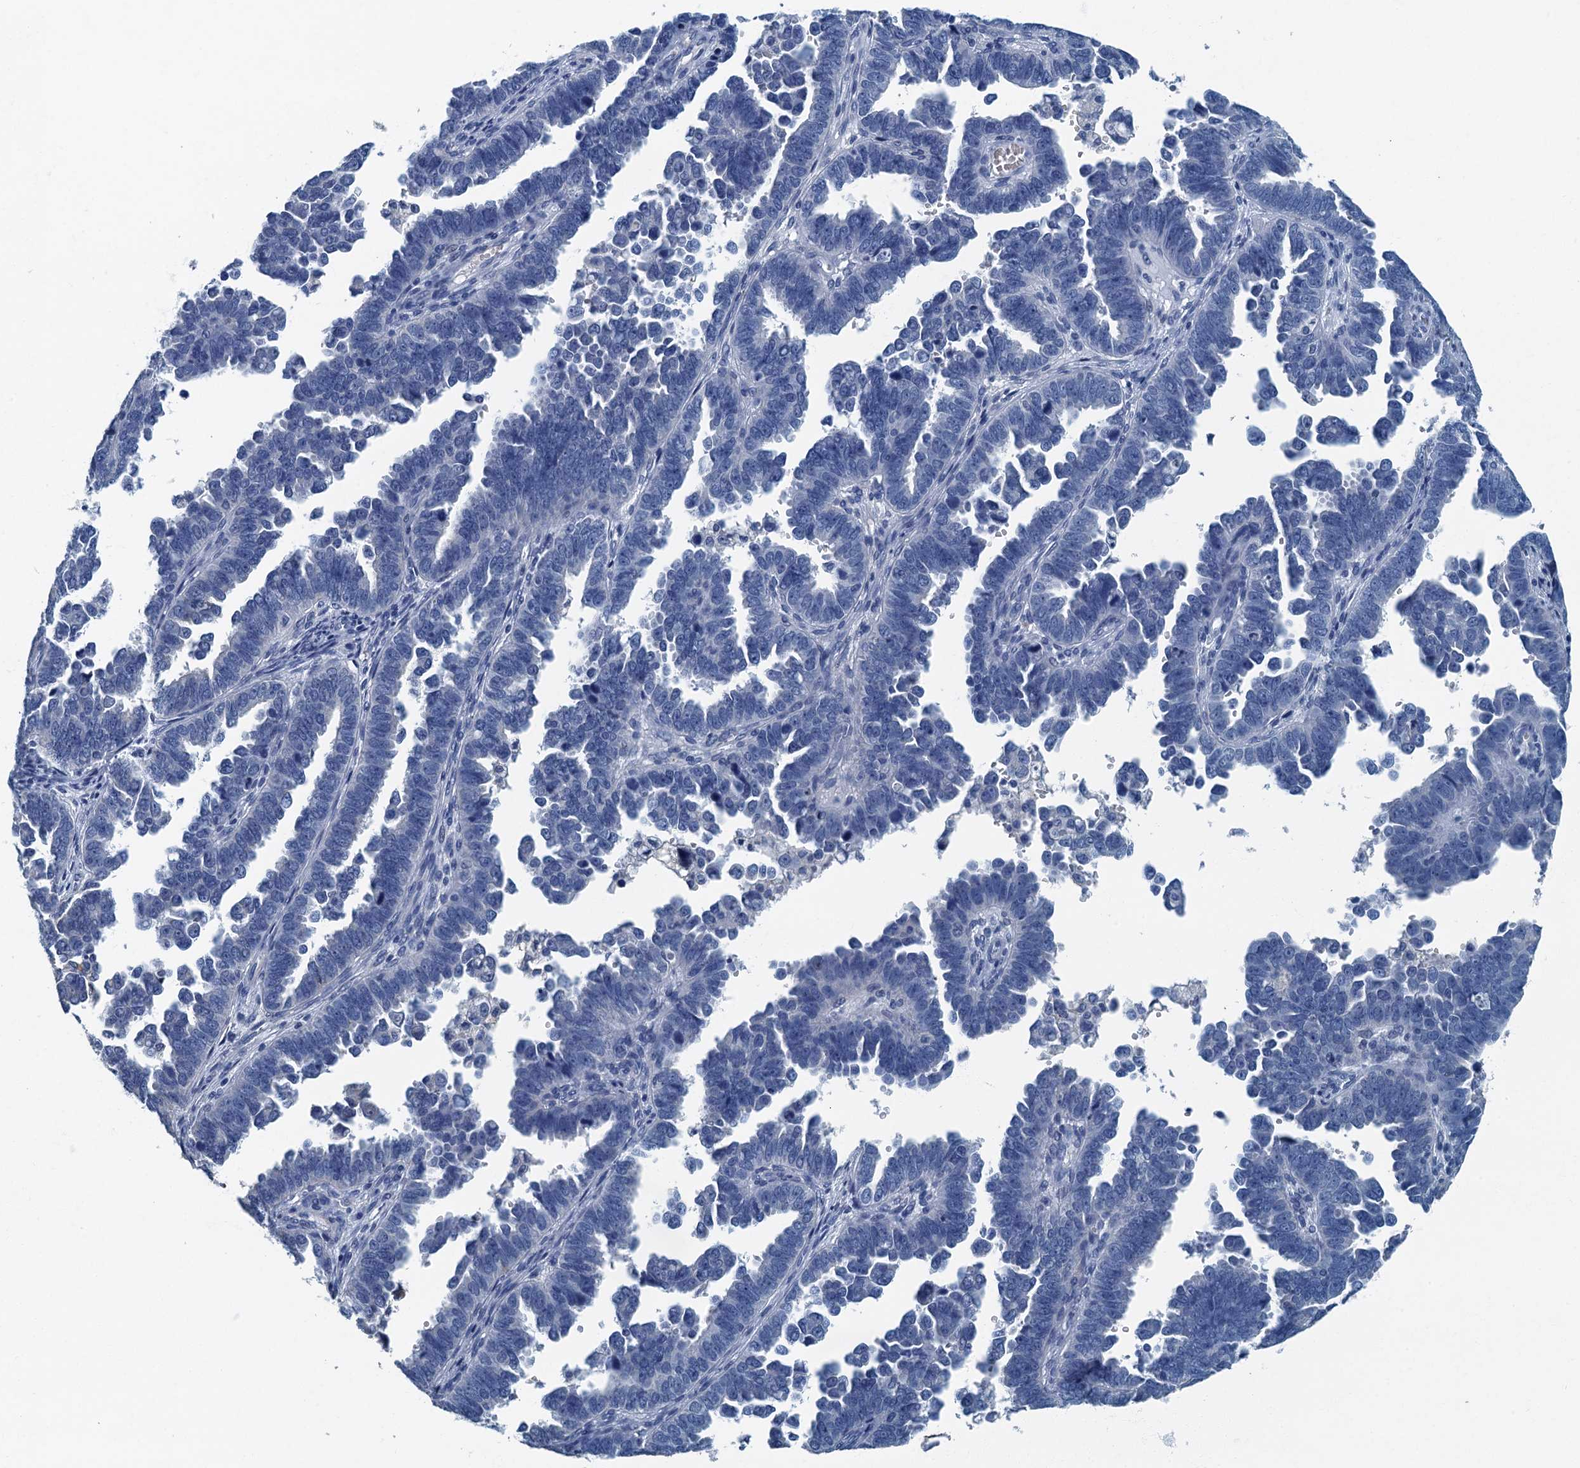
{"staining": {"intensity": "negative", "quantity": "none", "location": "none"}, "tissue": "endometrial cancer", "cell_type": "Tumor cells", "image_type": "cancer", "snomed": [{"axis": "morphology", "description": "Adenocarcinoma, NOS"}, {"axis": "topography", "description": "Endometrium"}], "caption": "Photomicrograph shows no protein expression in tumor cells of adenocarcinoma (endometrial) tissue. The staining is performed using DAB (3,3'-diaminobenzidine) brown chromogen with nuclei counter-stained in using hematoxylin.", "gene": "GADL1", "patient": {"sex": "female", "age": 75}}